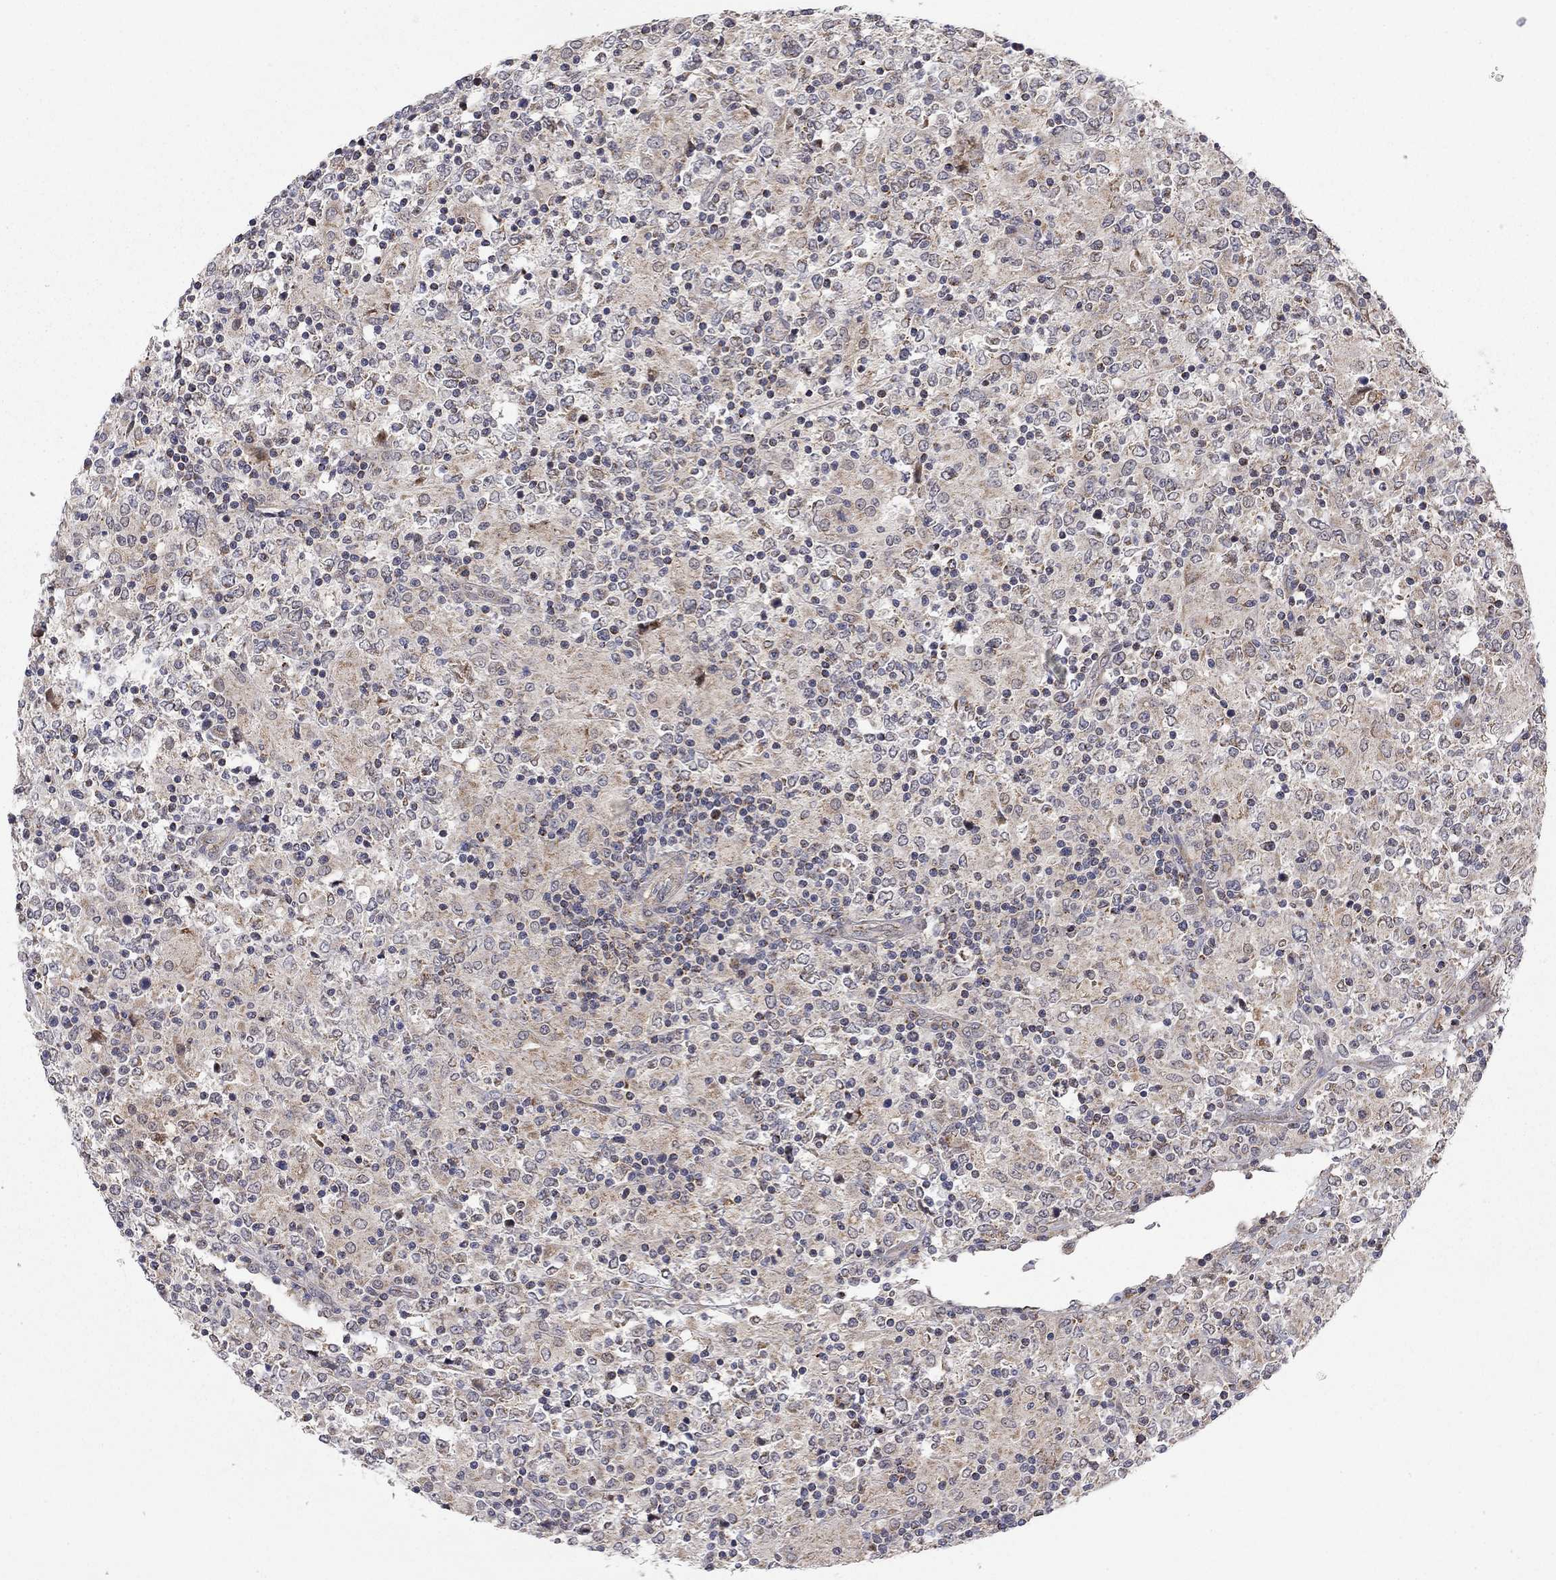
{"staining": {"intensity": "negative", "quantity": "none", "location": "none"}, "tissue": "lymphoma", "cell_type": "Tumor cells", "image_type": "cancer", "snomed": [{"axis": "morphology", "description": "Malignant lymphoma, non-Hodgkin's type, High grade"}, {"axis": "topography", "description": "Lymph node"}], "caption": "This is an immunohistochemistry histopathology image of lymphoma. There is no staining in tumor cells.", "gene": "IDS", "patient": {"sex": "female", "age": 84}}